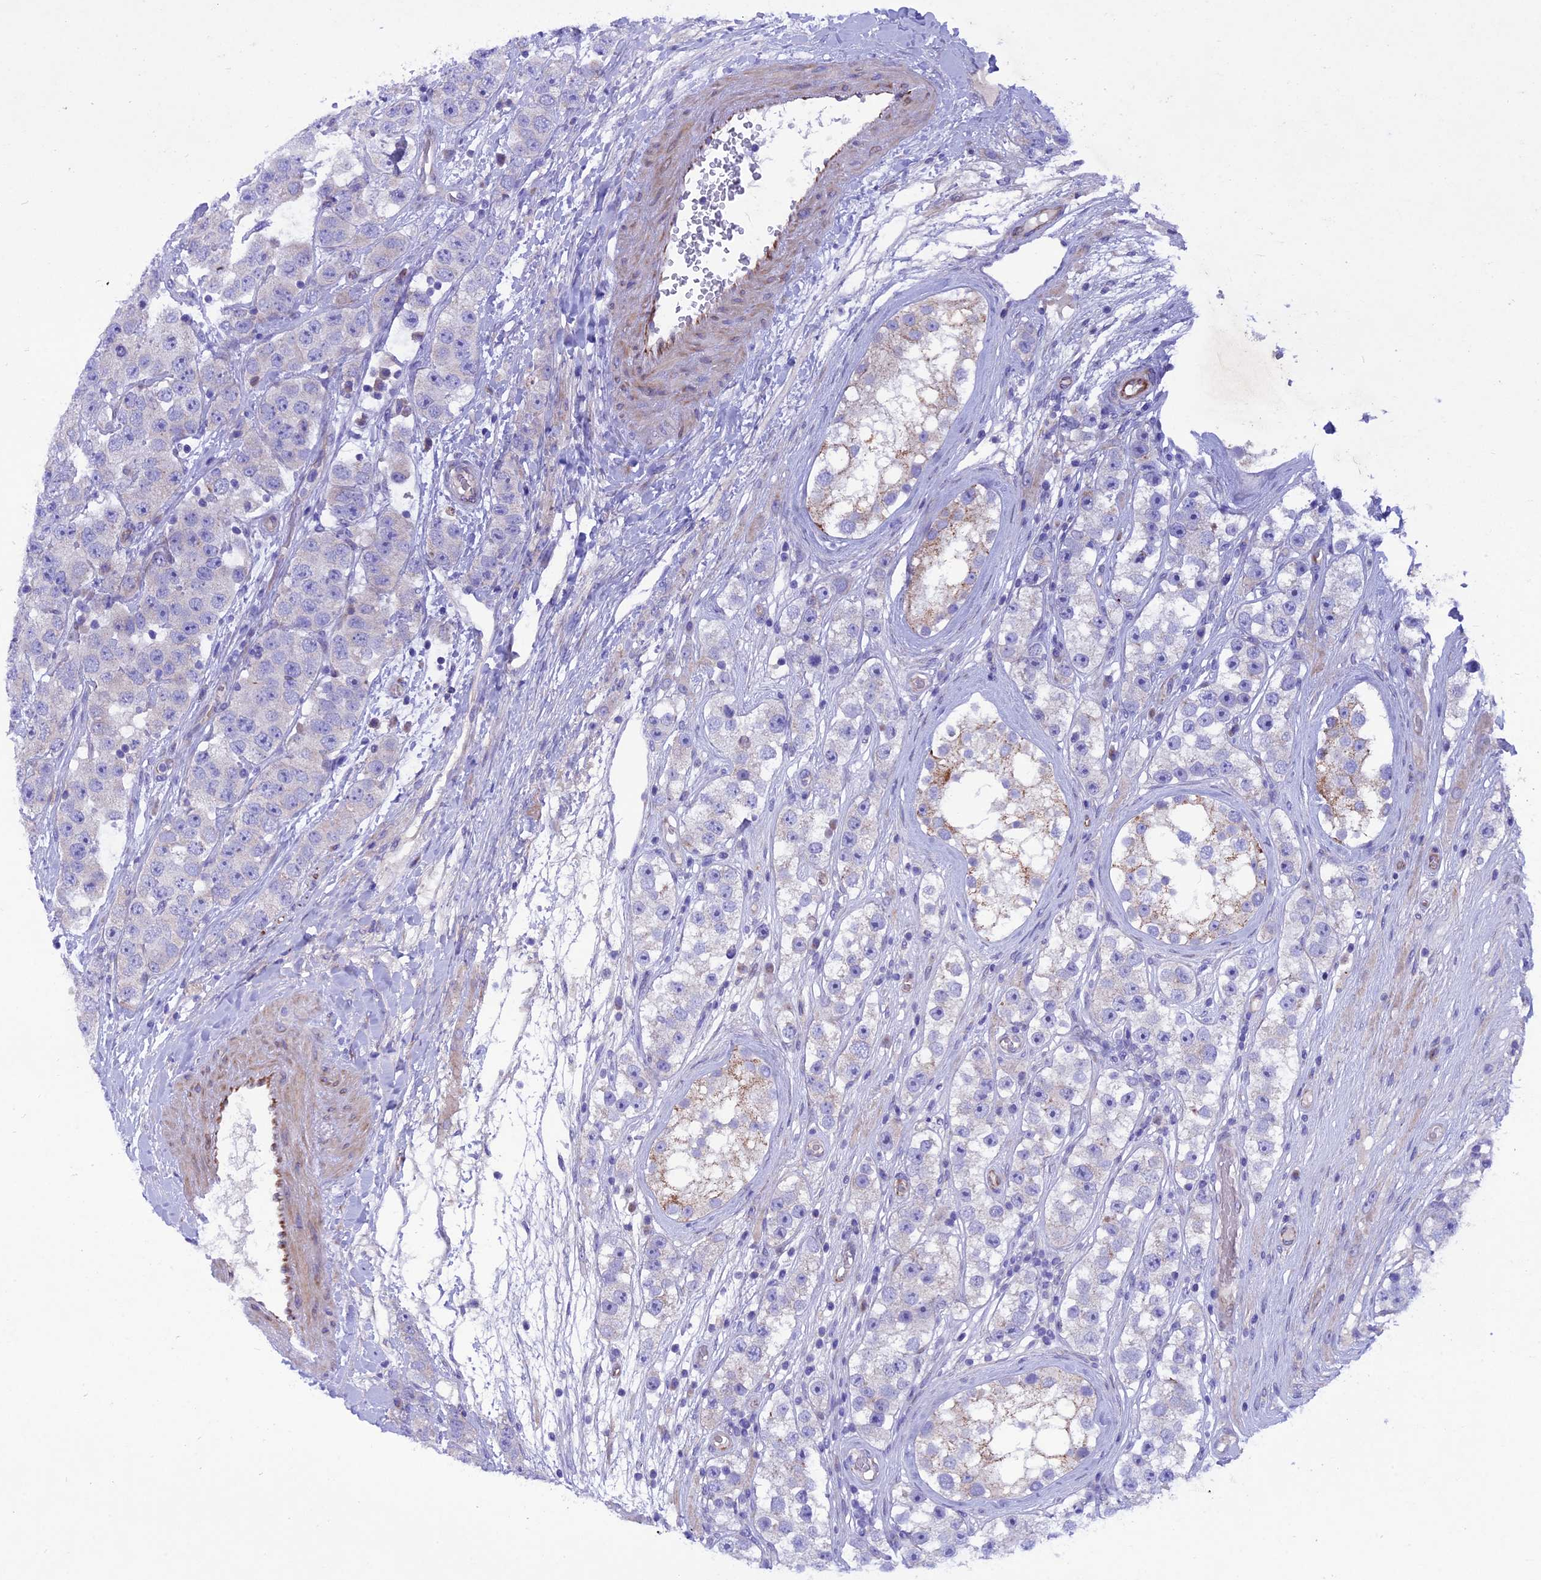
{"staining": {"intensity": "negative", "quantity": "none", "location": "none"}, "tissue": "testis cancer", "cell_type": "Tumor cells", "image_type": "cancer", "snomed": [{"axis": "morphology", "description": "Seminoma, NOS"}, {"axis": "topography", "description": "Testis"}], "caption": "High magnification brightfield microscopy of testis cancer stained with DAB (brown) and counterstained with hematoxylin (blue): tumor cells show no significant positivity.", "gene": "TMEM138", "patient": {"sex": "male", "age": 28}}